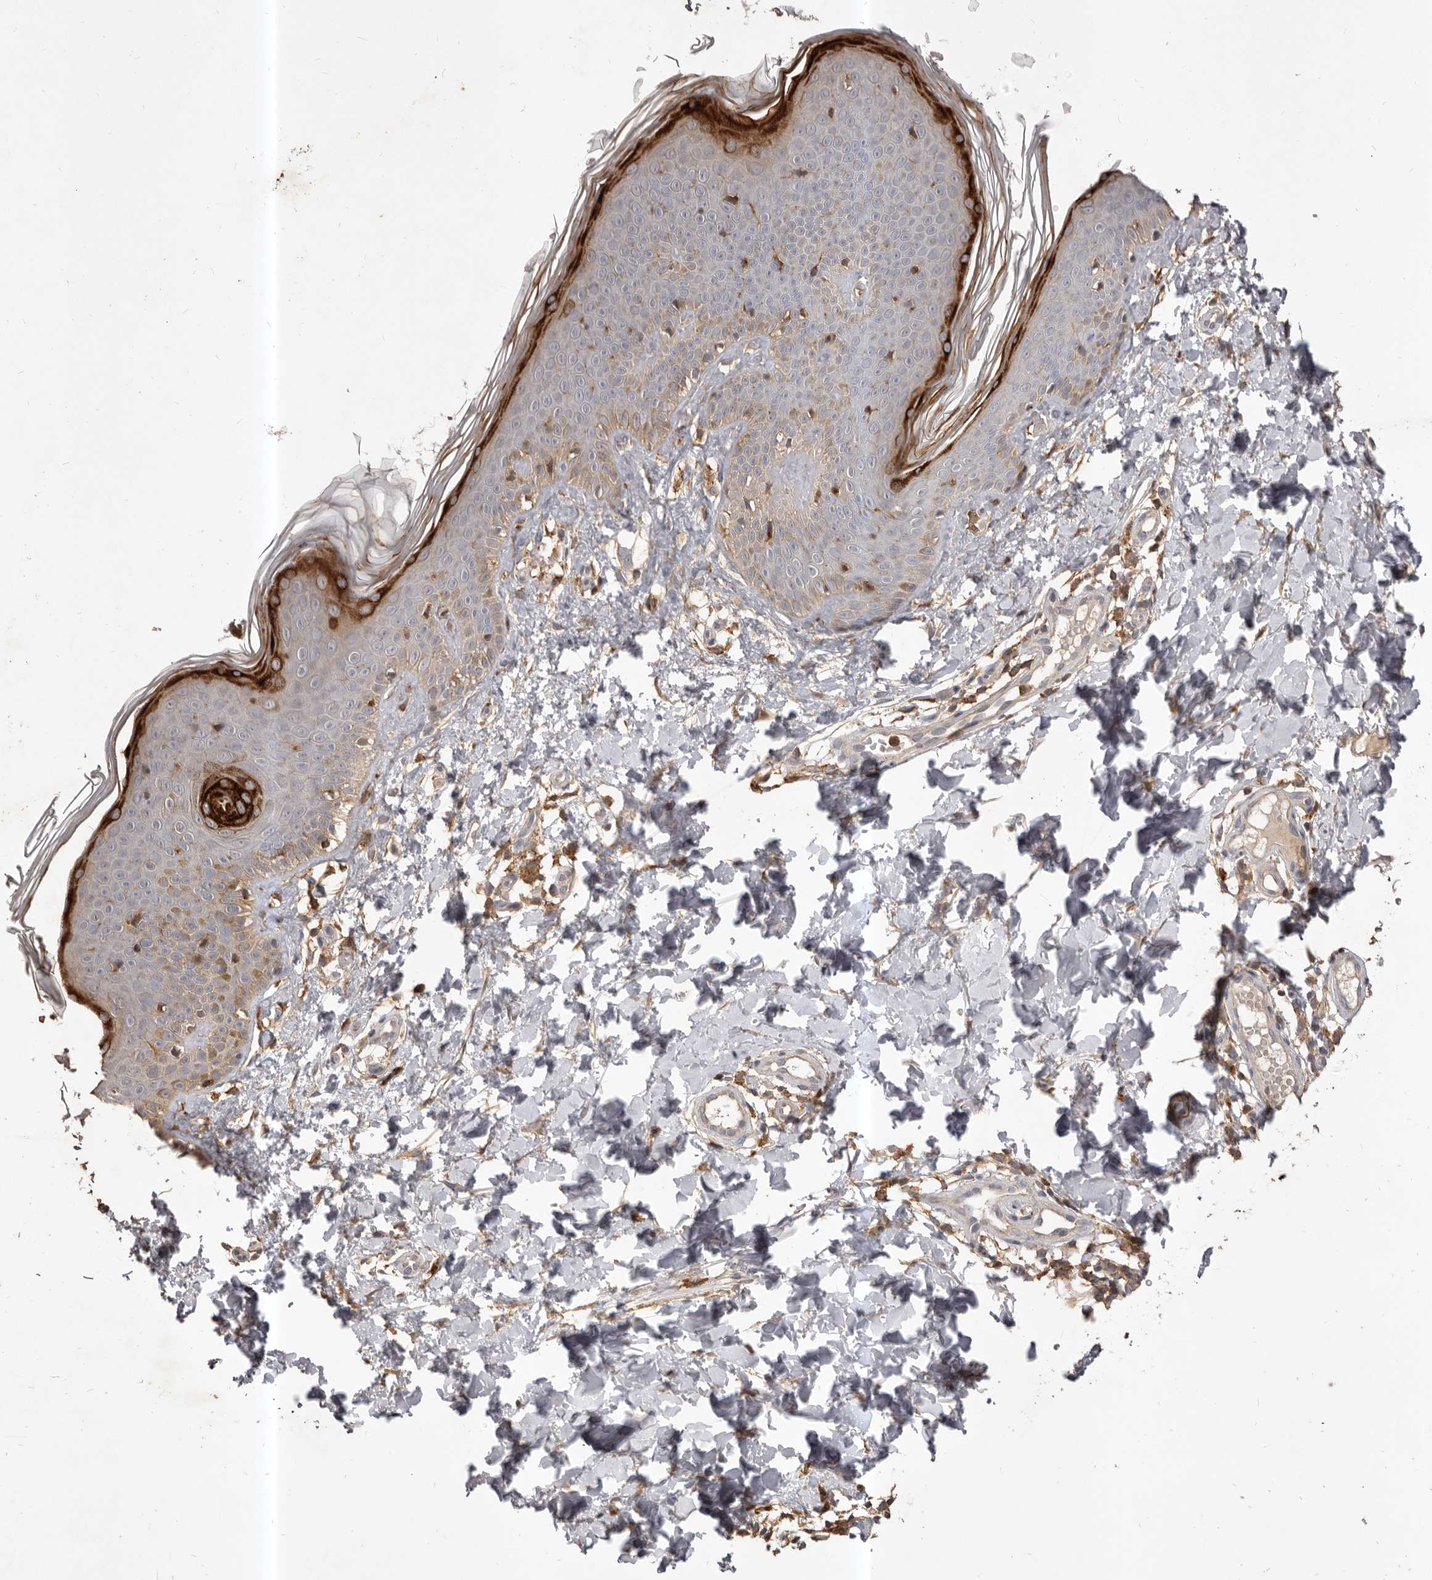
{"staining": {"intensity": "moderate", "quantity": ">75%", "location": "cytoplasmic/membranous"}, "tissue": "skin", "cell_type": "Fibroblasts", "image_type": "normal", "snomed": [{"axis": "morphology", "description": "Normal tissue, NOS"}, {"axis": "topography", "description": "Skin"}], "caption": "An immunohistochemistry (IHC) histopathology image of benign tissue is shown. Protein staining in brown labels moderate cytoplasmic/membranous positivity in skin within fibroblasts. (brown staining indicates protein expression, while blue staining denotes nuclei).", "gene": "GLIPR2", "patient": {"sex": "male", "age": 37}}